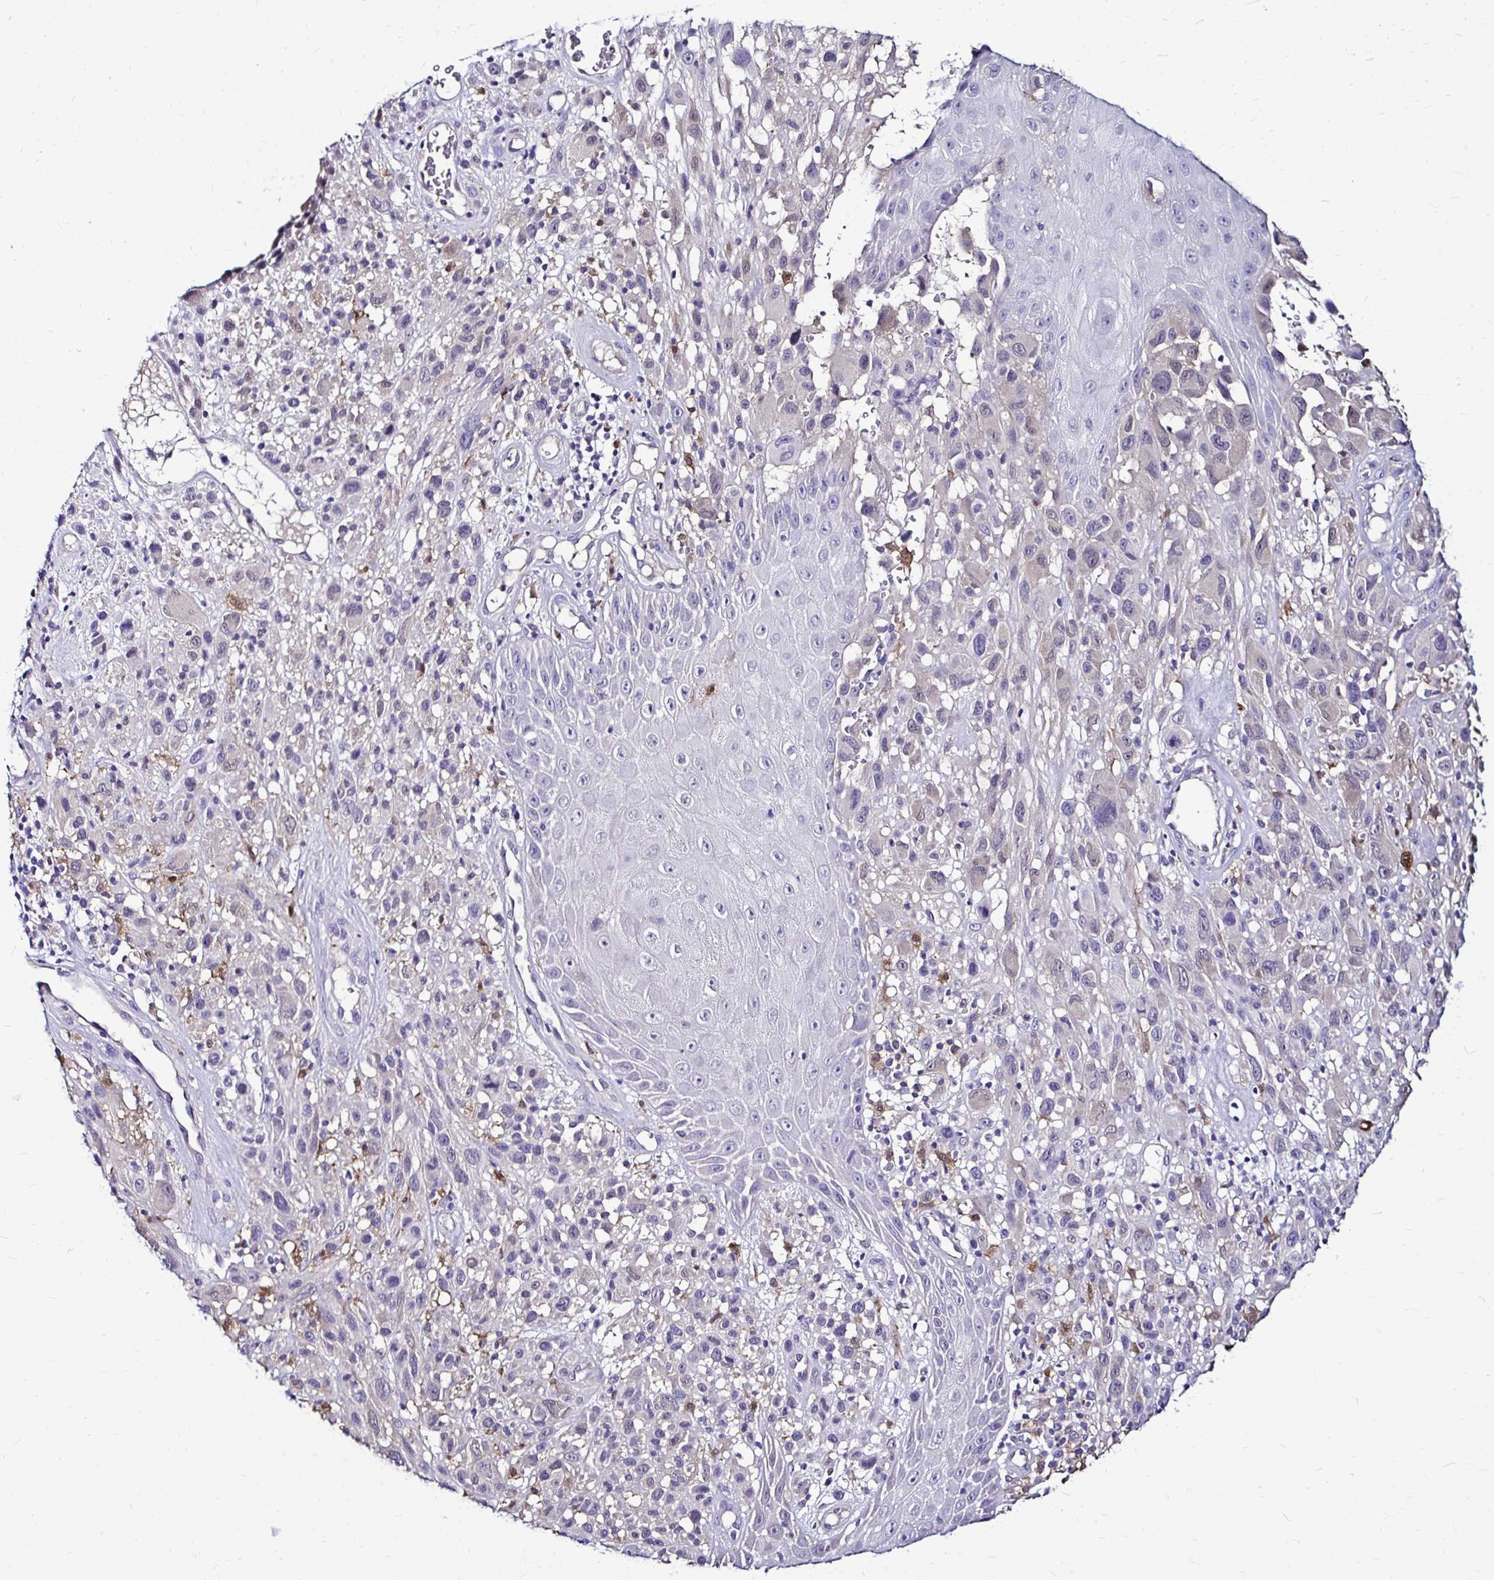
{"staining": {"intensity": "negative", "quantity": "none", "location": "none"}, "tissue": "melanoma", "cell_type": "Tumor cells", "image_type": "cancer", "snomed": [{"axis": "morphology", "description": "Malignant melanoma, NOS"}, {"axis": "topography", "description": "Skin"}], "caption": "Tumor cells are negative for brown protein staining in melanoma.", "gene": "IDH1", "patient": {"sex": "male", "age": 68}}